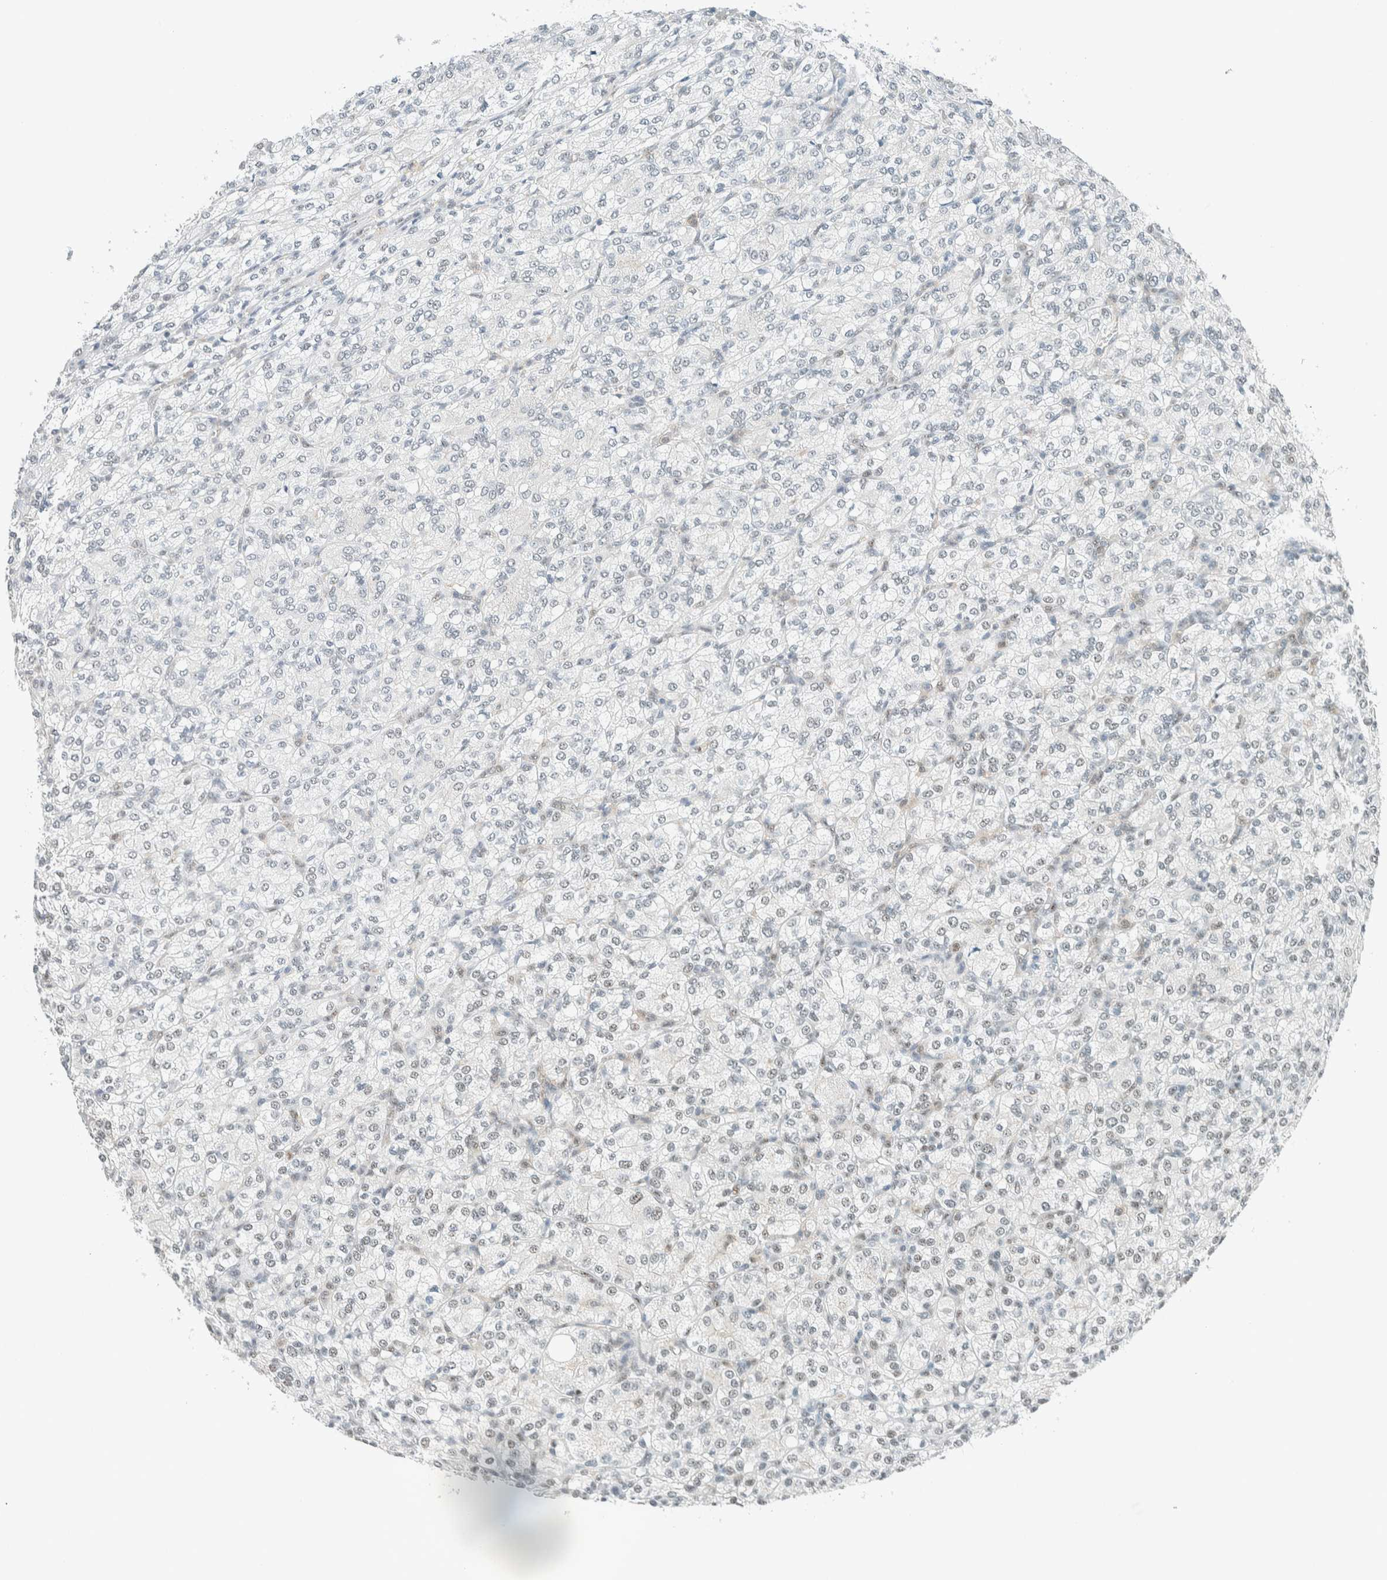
{"staining": {"intensity": "weak", "quantity": "<25%", "location": "nuclear"}, "tissue": "renal cancer", "cell_type": "Tumor cells", "image_type": "cancer", "snomed": [{"axis": "morphology", "description": "Adenocarcinoma, NOS"}, {"axis": "topography", "description": "Kidney"}], "caption": "Tumor cells are negative for brown protein staining in renal adenocarcinoma.", "gene": "CYSRT1", "patient": {"sex": "male", "age": 77}}